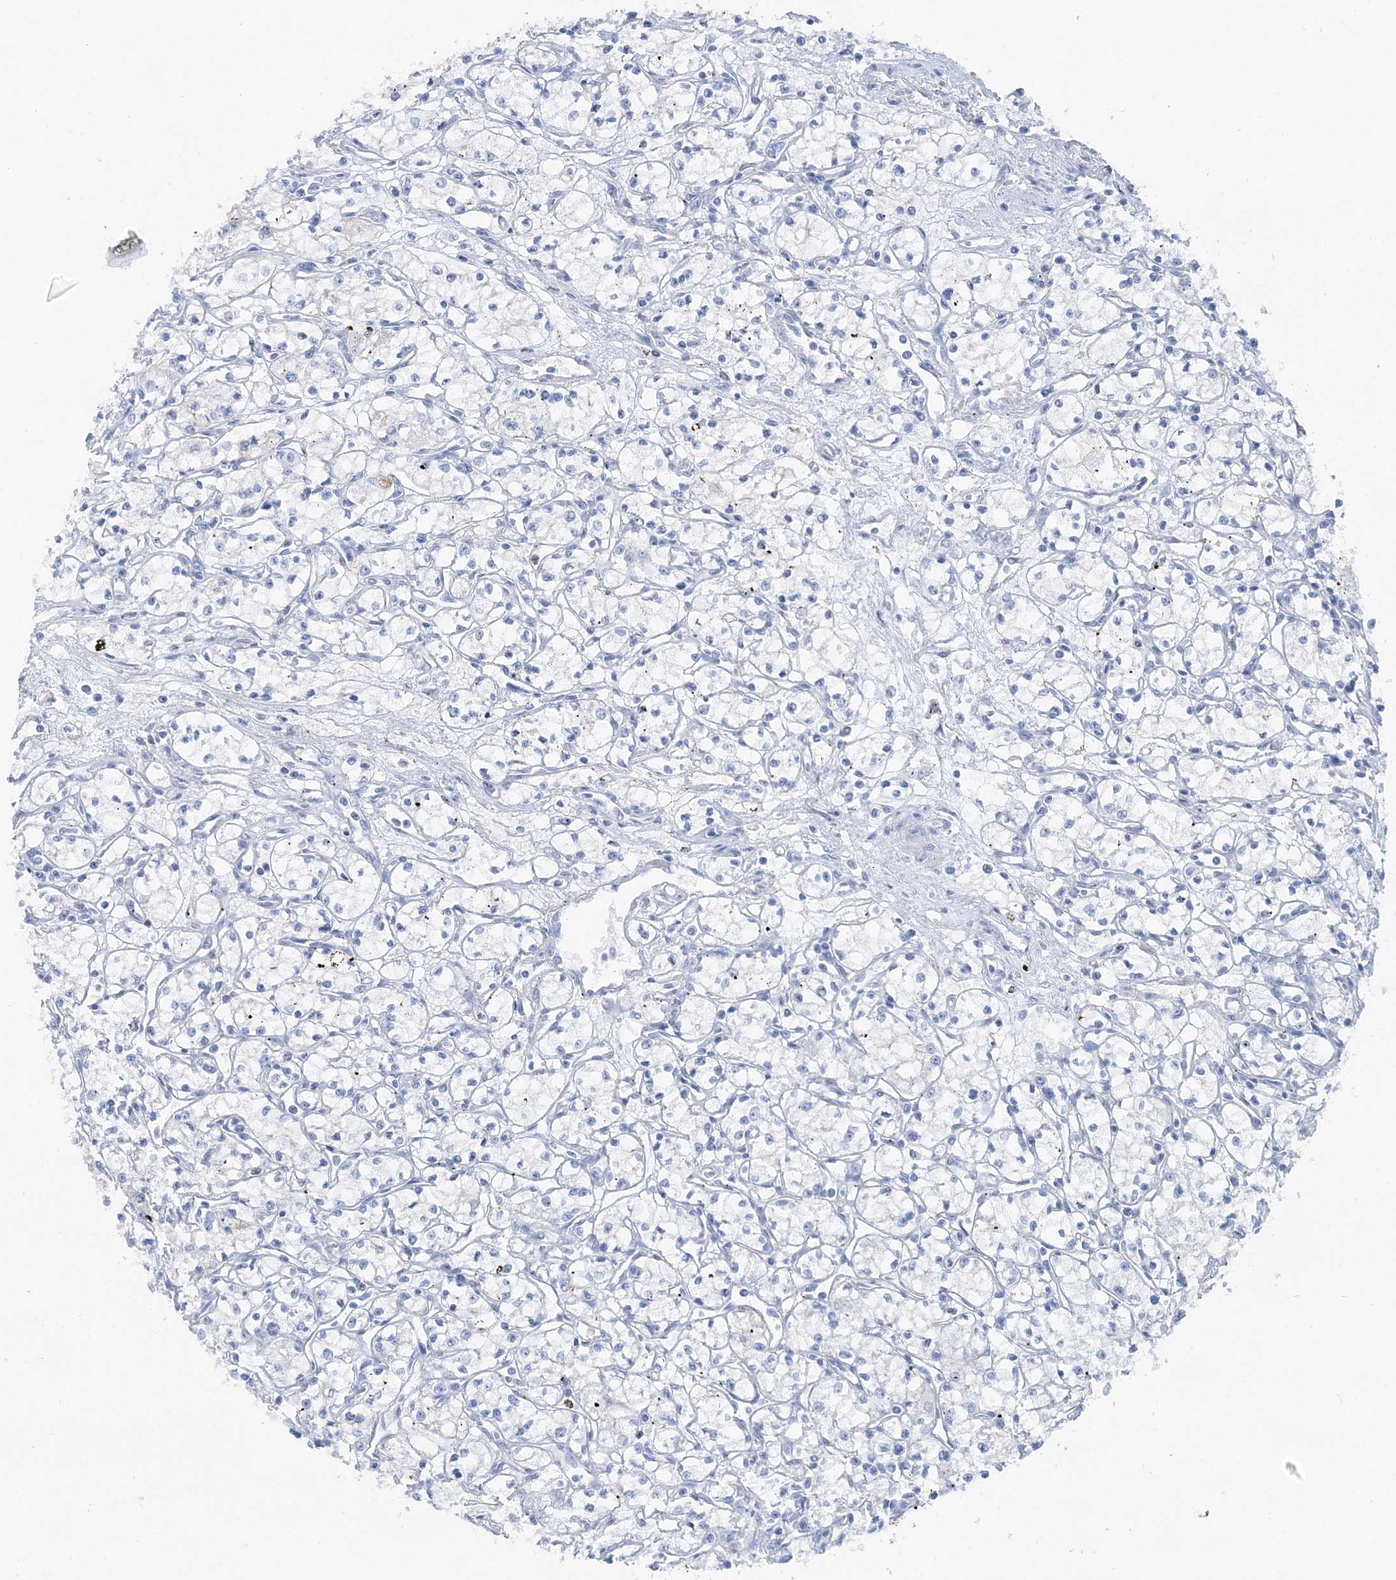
{"staining": {"intensity": "negative", "quantity": "none", "location": "none"}, "tissue": "renal cancer", "cell_type": "Tumor cells", "image_type": "cancer", "snomed": [{"axis": "morphology", "description": "Adenocarcinoma, NOS"}, {"axis": "topography", "description": "Kidney"}], "caption": "This is an immunohistochemistry (IHC) photomicrograph of human renal cancer (adenocarcinoma). There is no staining in tumor cells.", "gene": "HMGCS1", "patient": {"sex": "male", "age": 59}}